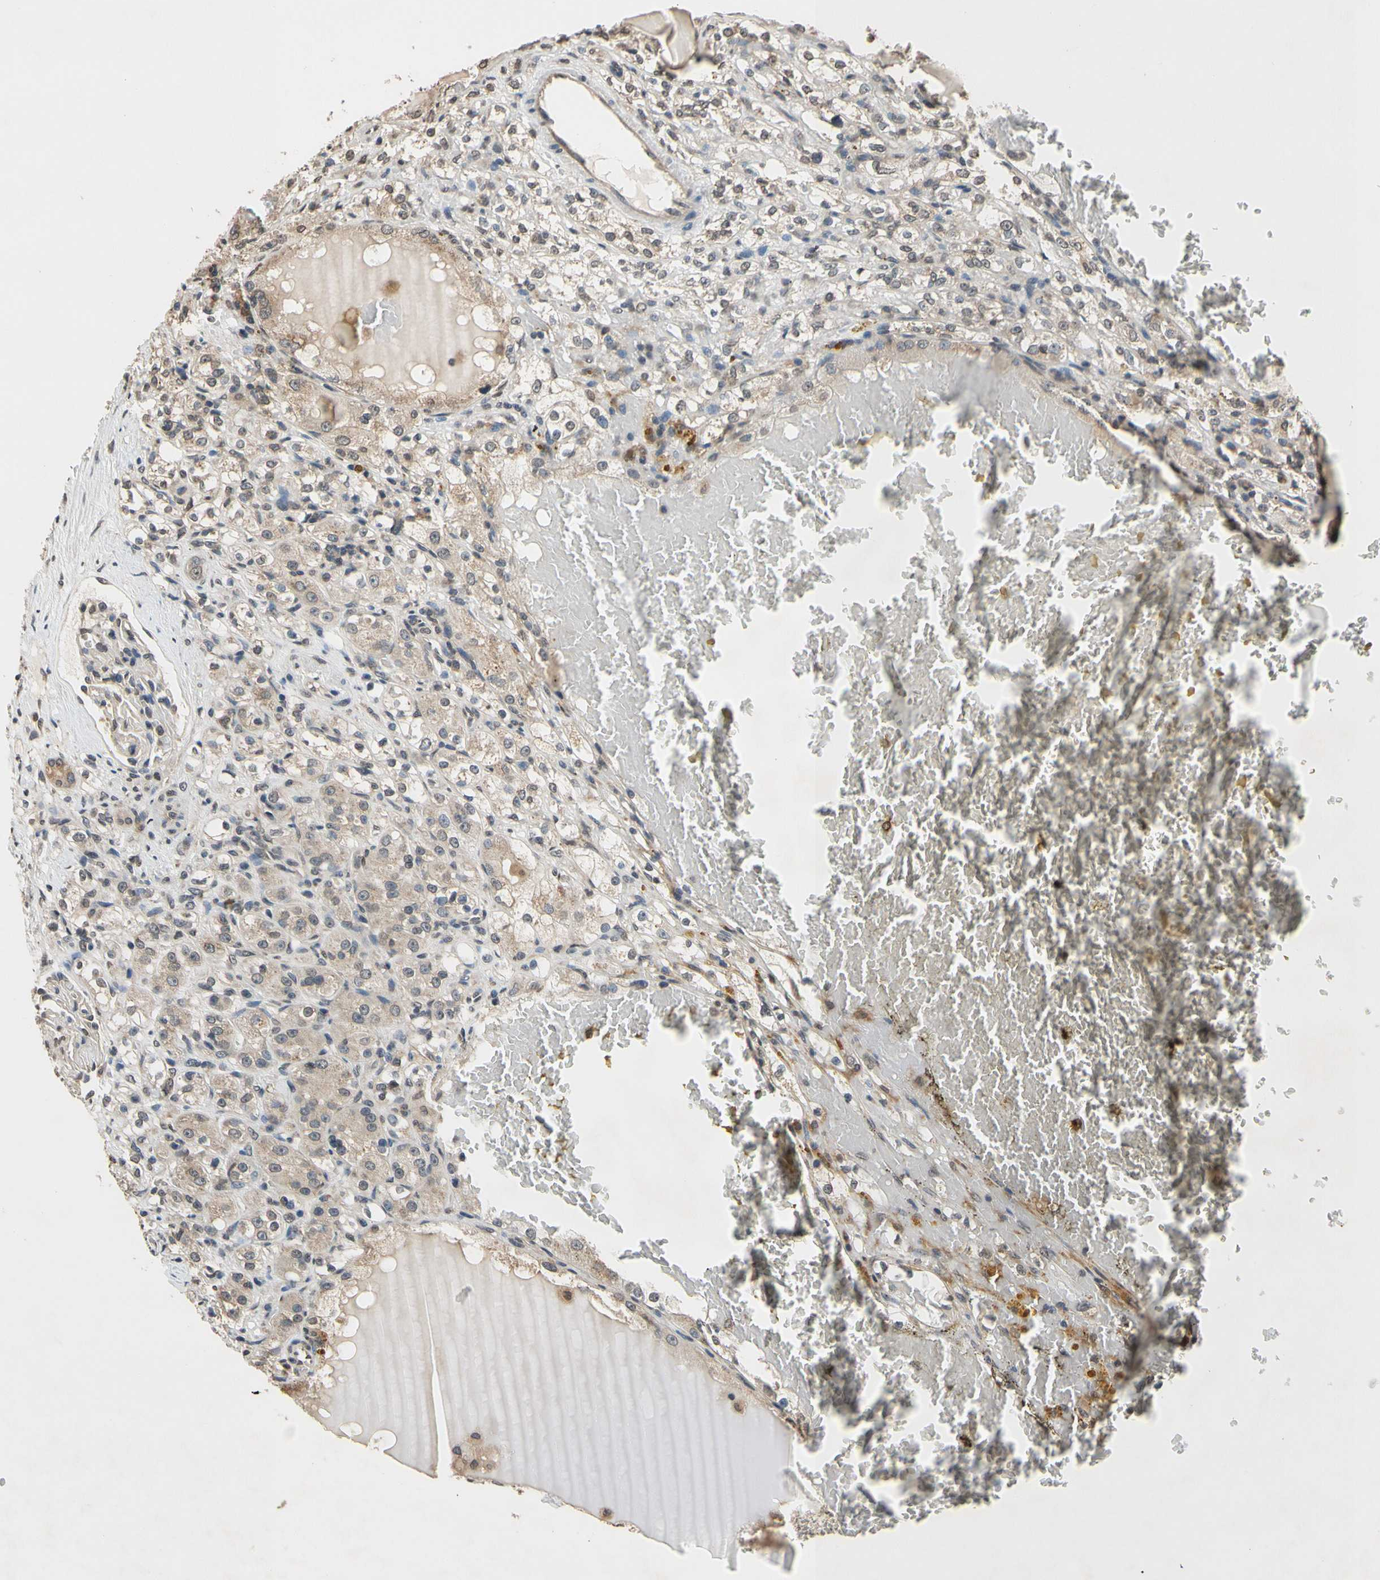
{"staining": {"intensity": "moderate", "quantity": ">75%", "location": "cytoplasmic/membranous"}, "tissue": "renal cancer", "cell_type": "Tumor cells", "image_type": "cancer", "snomed": [{"axis": "morphology", "description": "Normal tissue, NOS"}, {"axis": "morphology", "description": "Adenocarcinoma, NOS"}, {"axis": "topography", "description": "Kidney"}], "caption": "Immunohistochemical staining of human renal cancer shows moderate cytoplasmic/membranous protein expression in about >75% of tumor cells. (Brightfield microscopy of DAB IHC at high magnification).", "gene": "GCLC", "patient": {"sex": "male", "age": 61}}